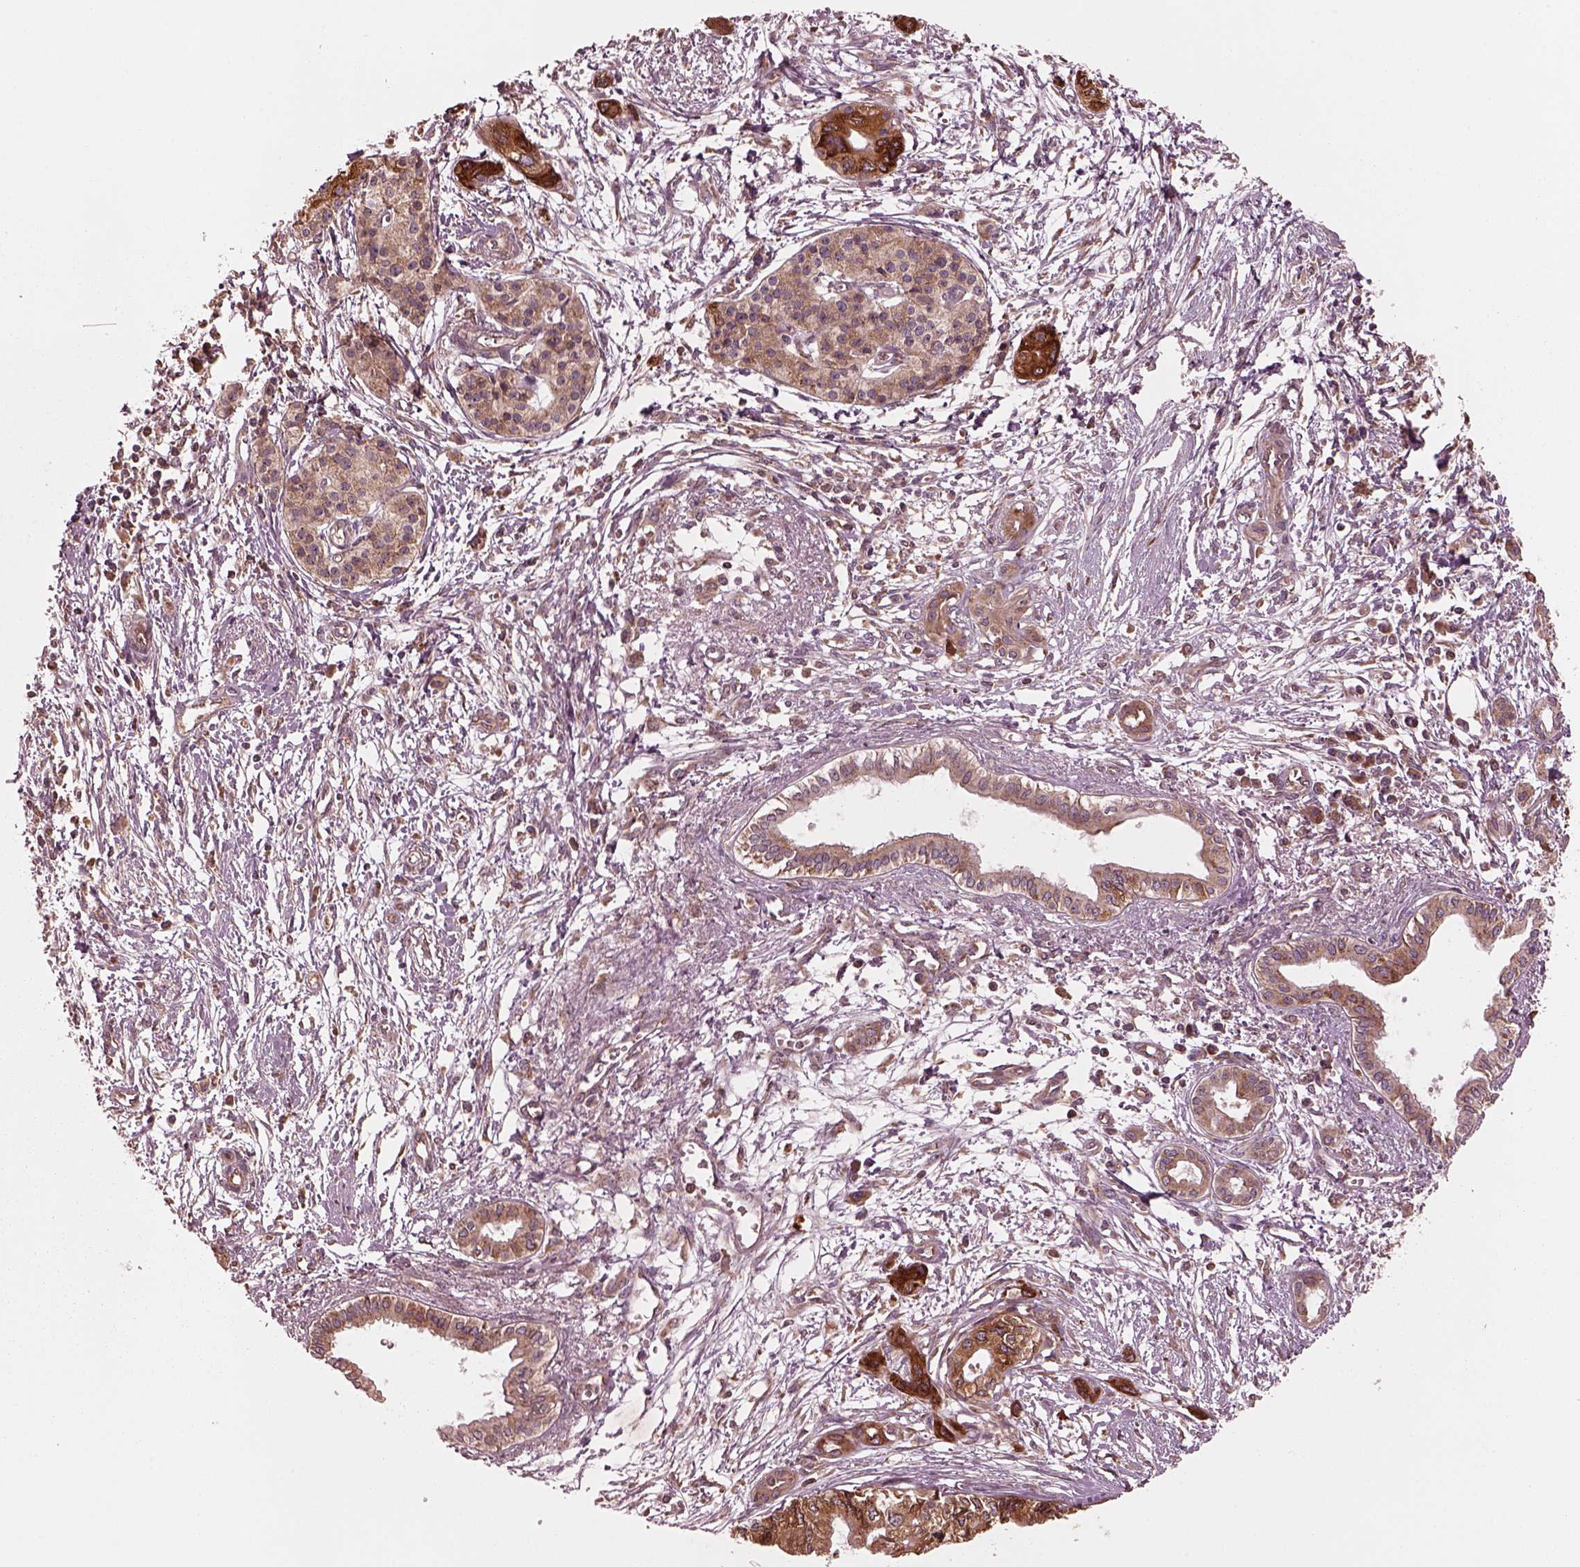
{"staining": {"intensity": "strong", "quantity": "25%-75%", "location": "cytoplasmic/membranous"}, "tissue": "pancreatic cancer", "cell_type": "Tumor cells", "image_type": "cancer", "snomed": [{"axis": "morphology", "description": "Adenocarcinoma, NOS"}, {"axis": "topography", "description": "Pancreas"}], "caption": "The histopathology image displays immunohistochemical staining of pancreatic adenocarcinoma. There is strong cytoplasmic/membranous staining is appreciated in approximately 25%-75% of tumor cells. (DAB IHC, brown staining for protein, blue staining for nuclei).", "gene": "PIK3R2", "patient": {"sex": "female", "age": 76}}